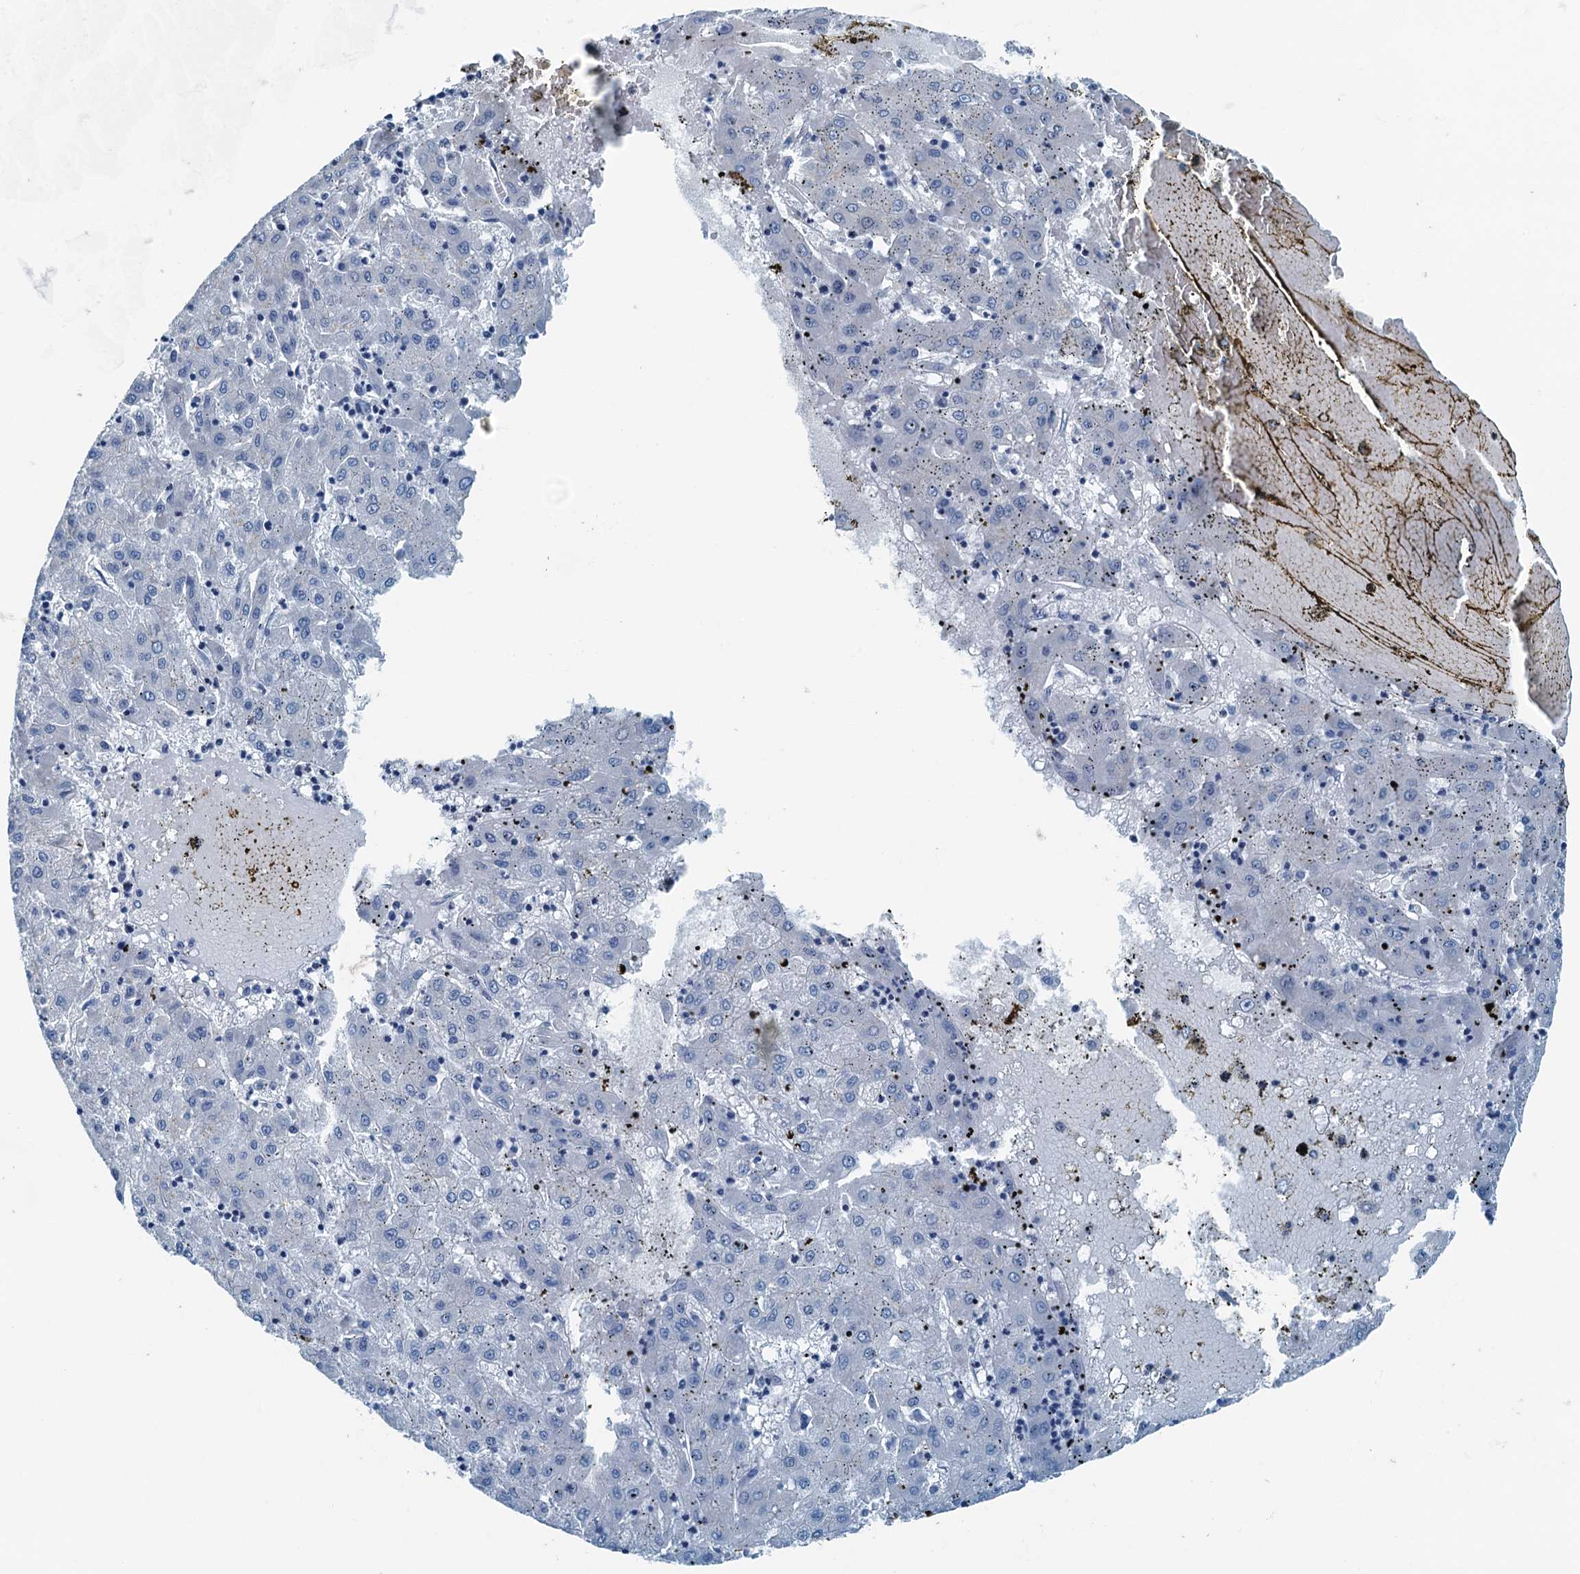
{"staining": {"intensity": "negative", "quantity": "none", "location": "none"}, "tissue": "liver cancer", "cell_type": "Tumor cells", "image_type": "cancer", "snomed": [{"axis": "morphology", "description": "Carcinoma, Hepatocellular, NOS"}, {"axis": "topography", "description": "Liver"}], "caption": "There is no significant expression in tumor cells of liver hepatocellular carcinoma. (DAB immunohistochemistry (IHC) with hematoxylin counter stain).", "gene": "GFOD2", "patient": {"sex": "male", "age": 72}}